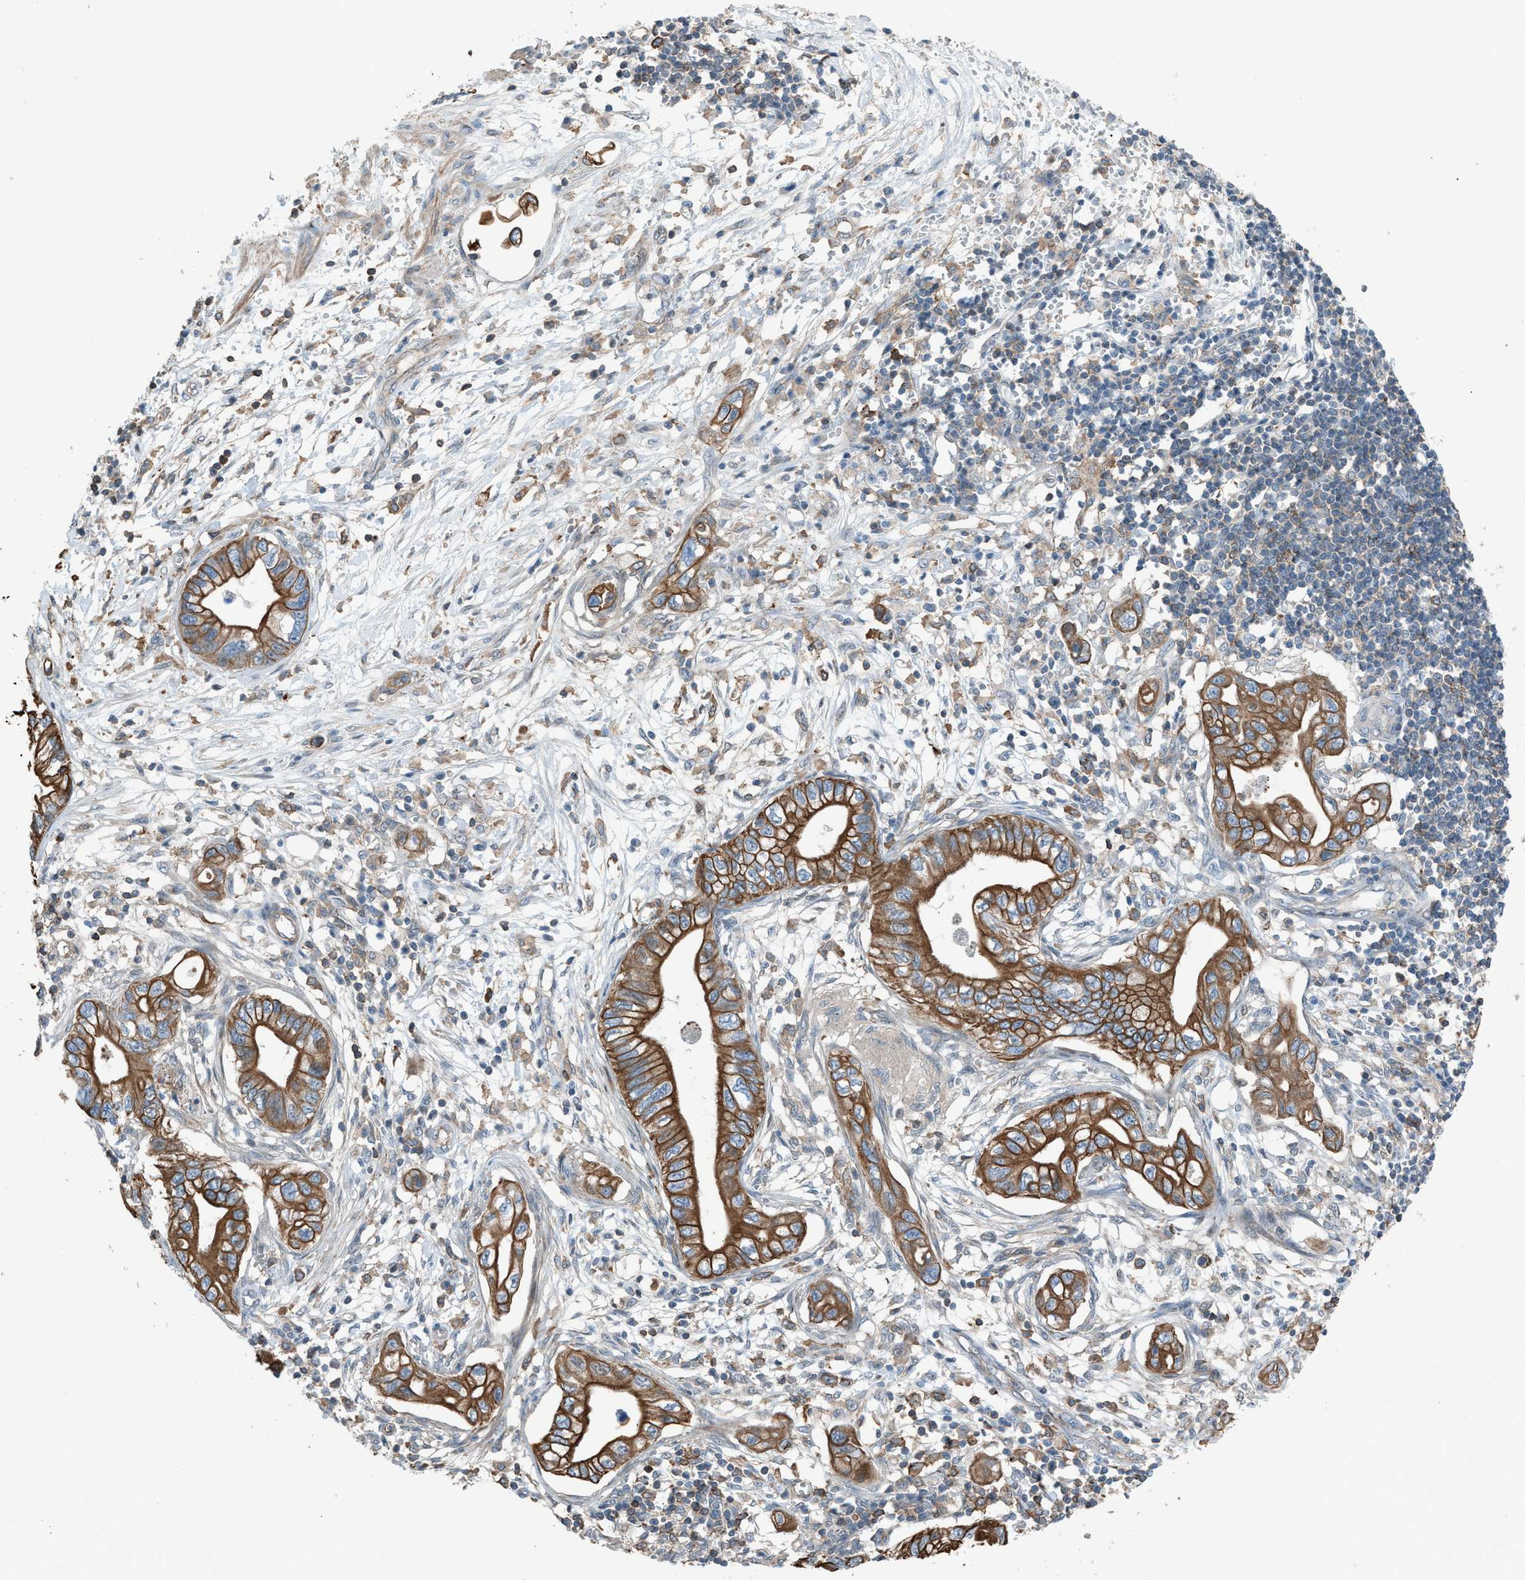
{"staining": {"intensity": "moderate", "quantity": ">75%", "location": "cytoplasmic/membranous"}, "tissue": "pancreatic cancer", "cell_type": "Tumor cells", "image_type": "cancer", "snomed": [{"axis": "morphology", "description": "Adenocarcinoma, NOS"}, {"axis": "topography", "description": "Pancreas"}], "caption": "Pancreatic adenocarcinoma stained for a protein demonstrates moderate cytoplasmic/membranous positivity in tumor cells. (brown staining indicates protein expression, while blue staining denotes nuclei).", "gene": "DYRK1A", "patient": {"sex": "male", "age": 56}}